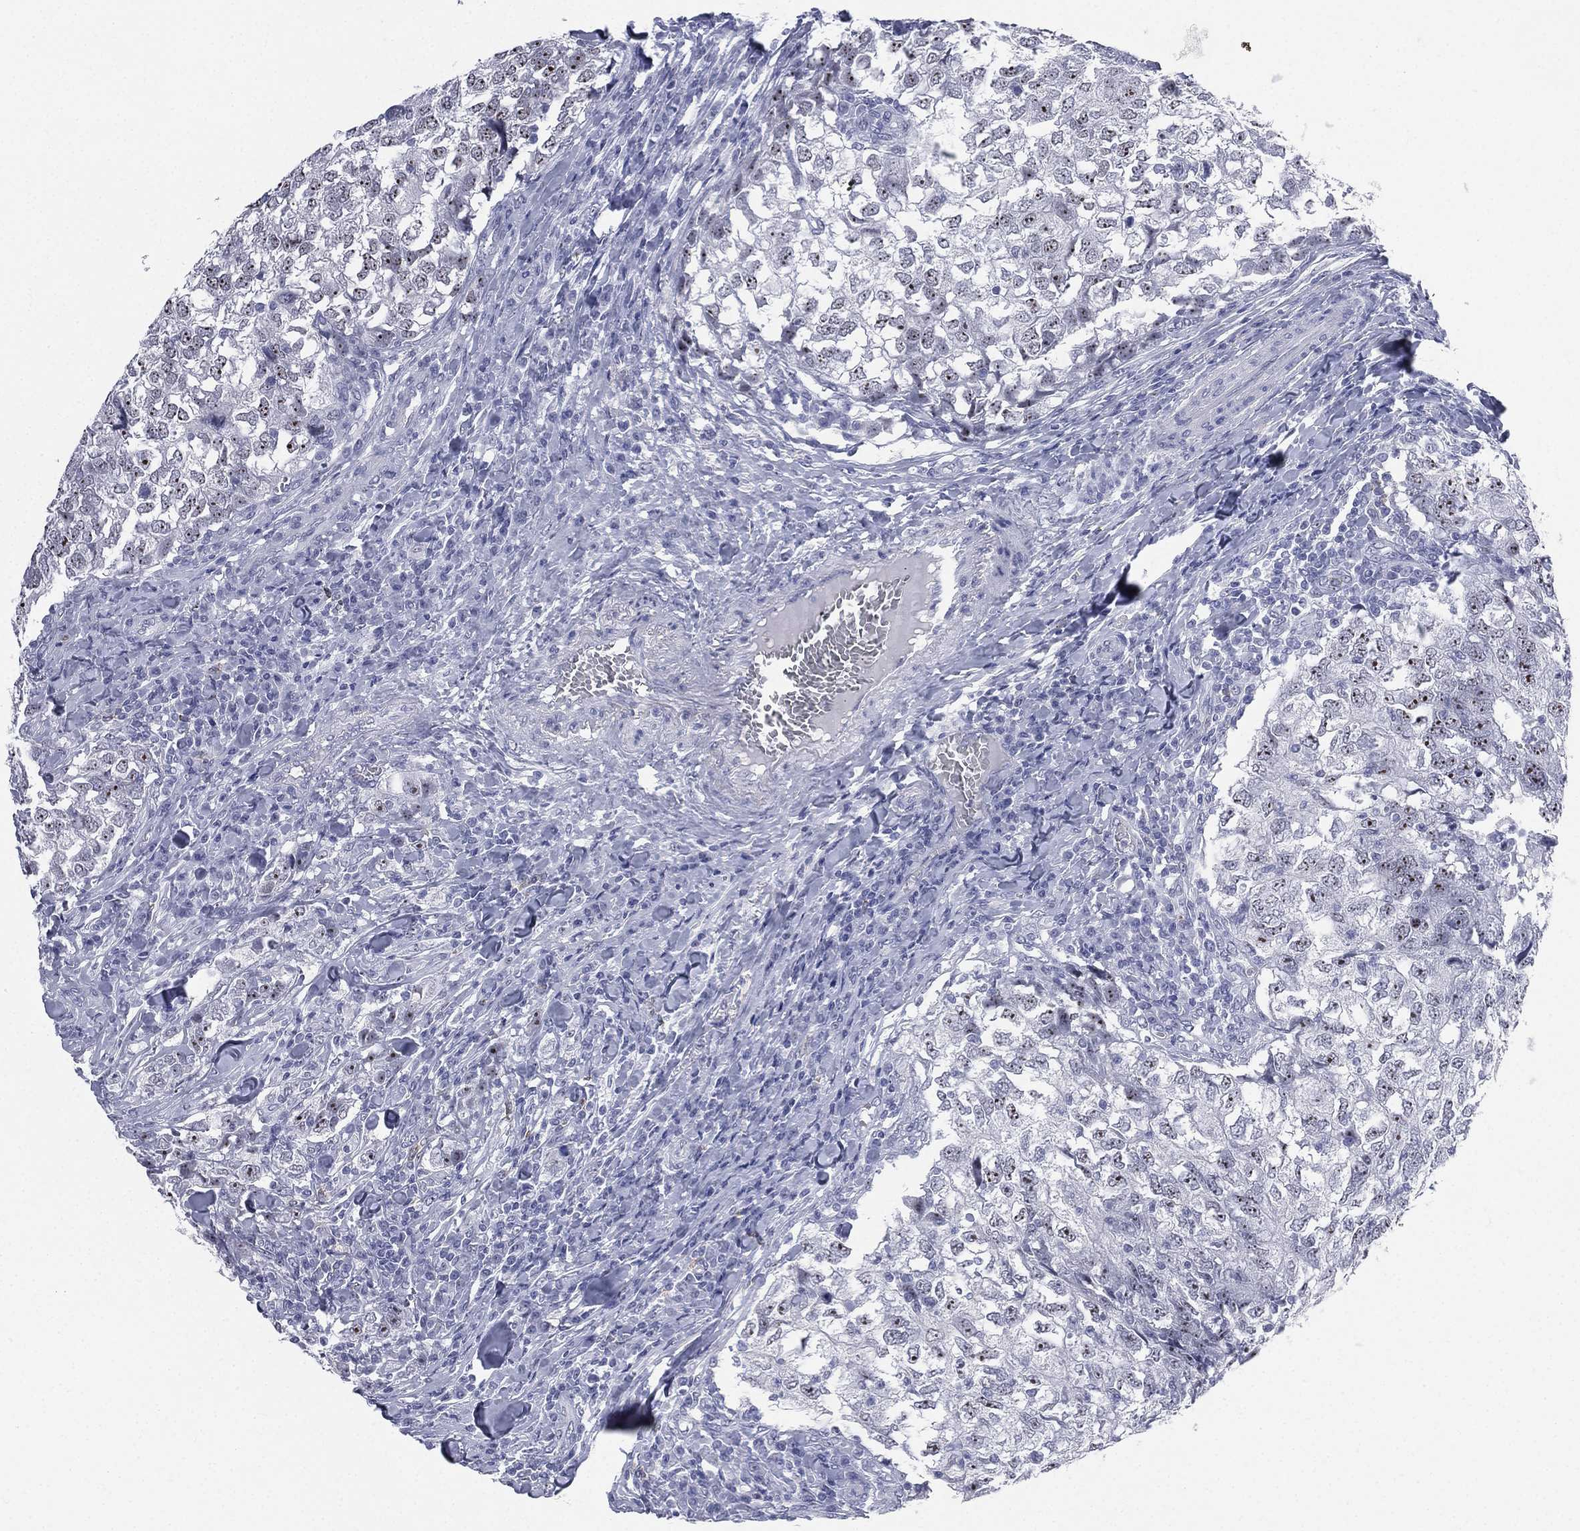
{"staining": {"intensity": "weak", "quantity": "<25%", "location": "nuclear"}, "tissue": "breast cancer", "cell_type": "Tumor cells", "image_type": "cancer", "snomed": [{"axis": "morphology", "description": "Duct carcinoma"}, {"axis": "topography", "description": "Breast"}], "caption": "The immunohistochemistry micrograph has no significant expression in tumor cells of intraductal carcinoma (breast) tissue.", "gene": "CD22", "patient": {"sex": "female", "age": 30}}